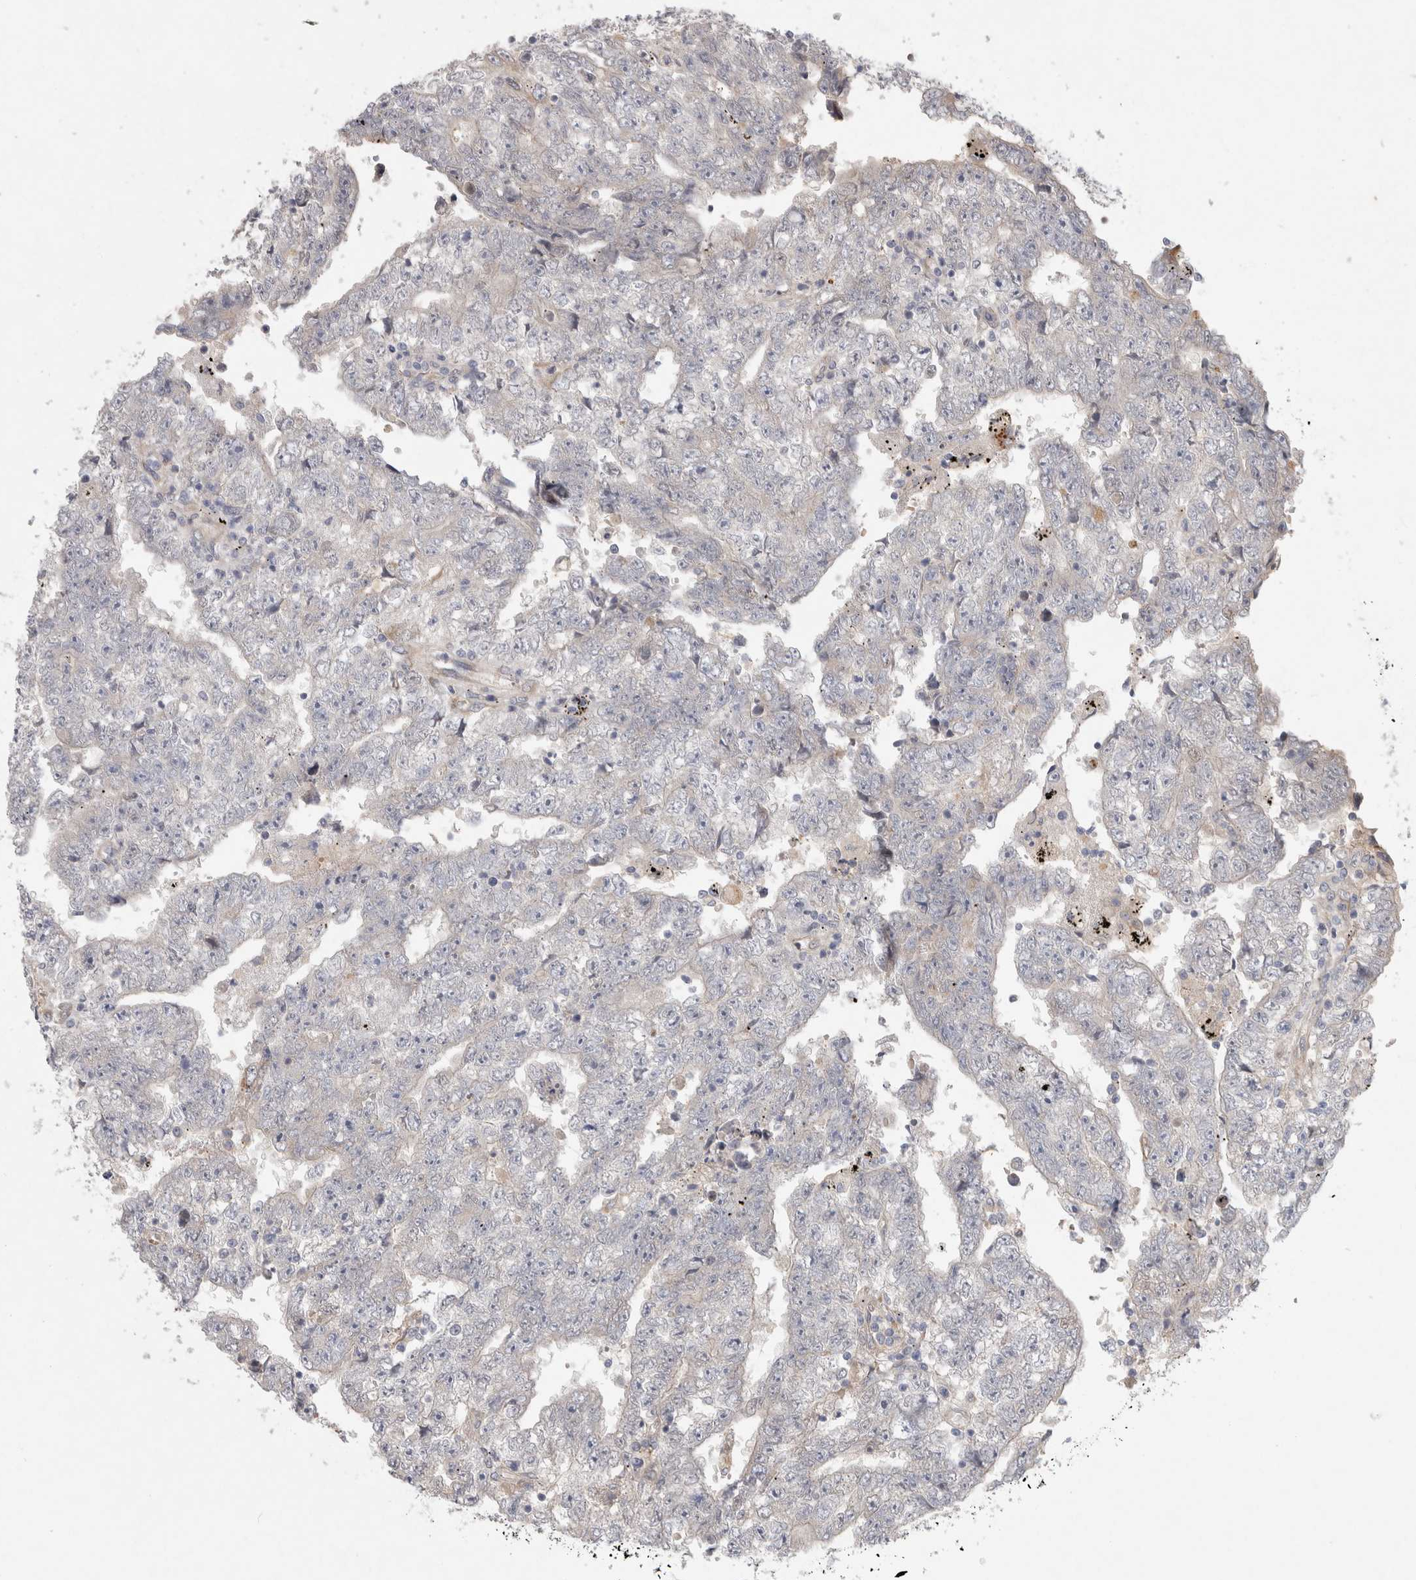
{"staining": {"intensity": "negative", "quantity": "none", "location": "none"}, "tissue": "testis cancer", "cell_type": "Tumor cells", "image_type": "cancer", "snomed": [{"axis": "morphology", "description": "Carcinoma, Embryonal, NOS"}, {"axis": "topography", "description": "Testis"}], "caption": "High power microscopy photomicrograph of an immunohistochemistry image of testis embryonal carcinoma, revealing no significant expression in tumor cells.", "gene": "BZW2", "patient": {"sex": "male", "age": 25}}